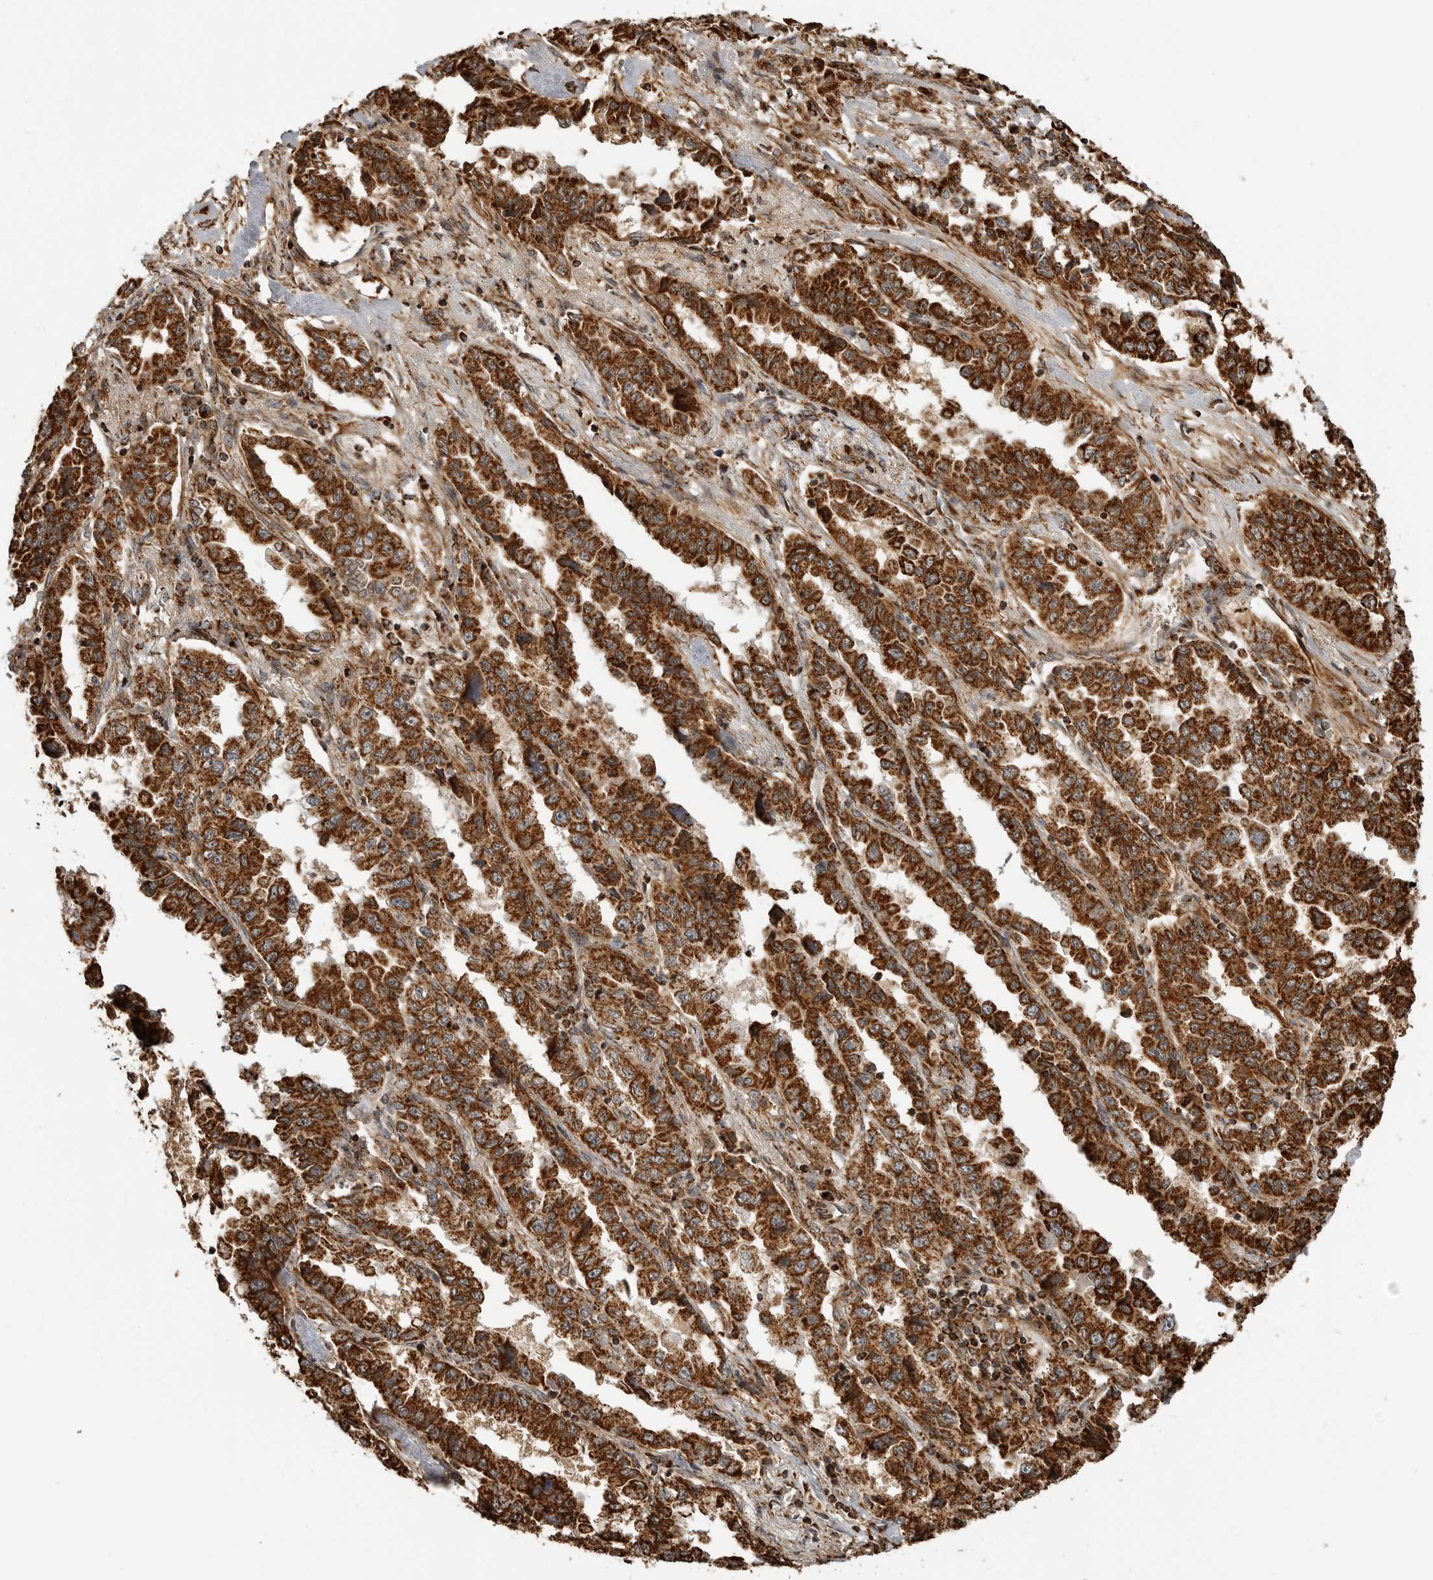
{"staining": {"intensity": "strong", "quantity": ">75%", "location": "cytoplasmic/membranous"}, "tissue": "lung cancer", "cell_type": "Tumor cells", "image_type": "cancer", "snomed": [{"axis": "morphology", "description": "Adenocarcinoma, NOS"}, {"axis": "topography", "description": "Lung"}], "caption": "This micrograph reveals immunohistochemistry staining of lung cancer, with high strong cytoplasmic/membranous expression in approximately >75% of tumor cells.", "gene": "BMP2K", "patient": {"sex": "female", "age": 51}}